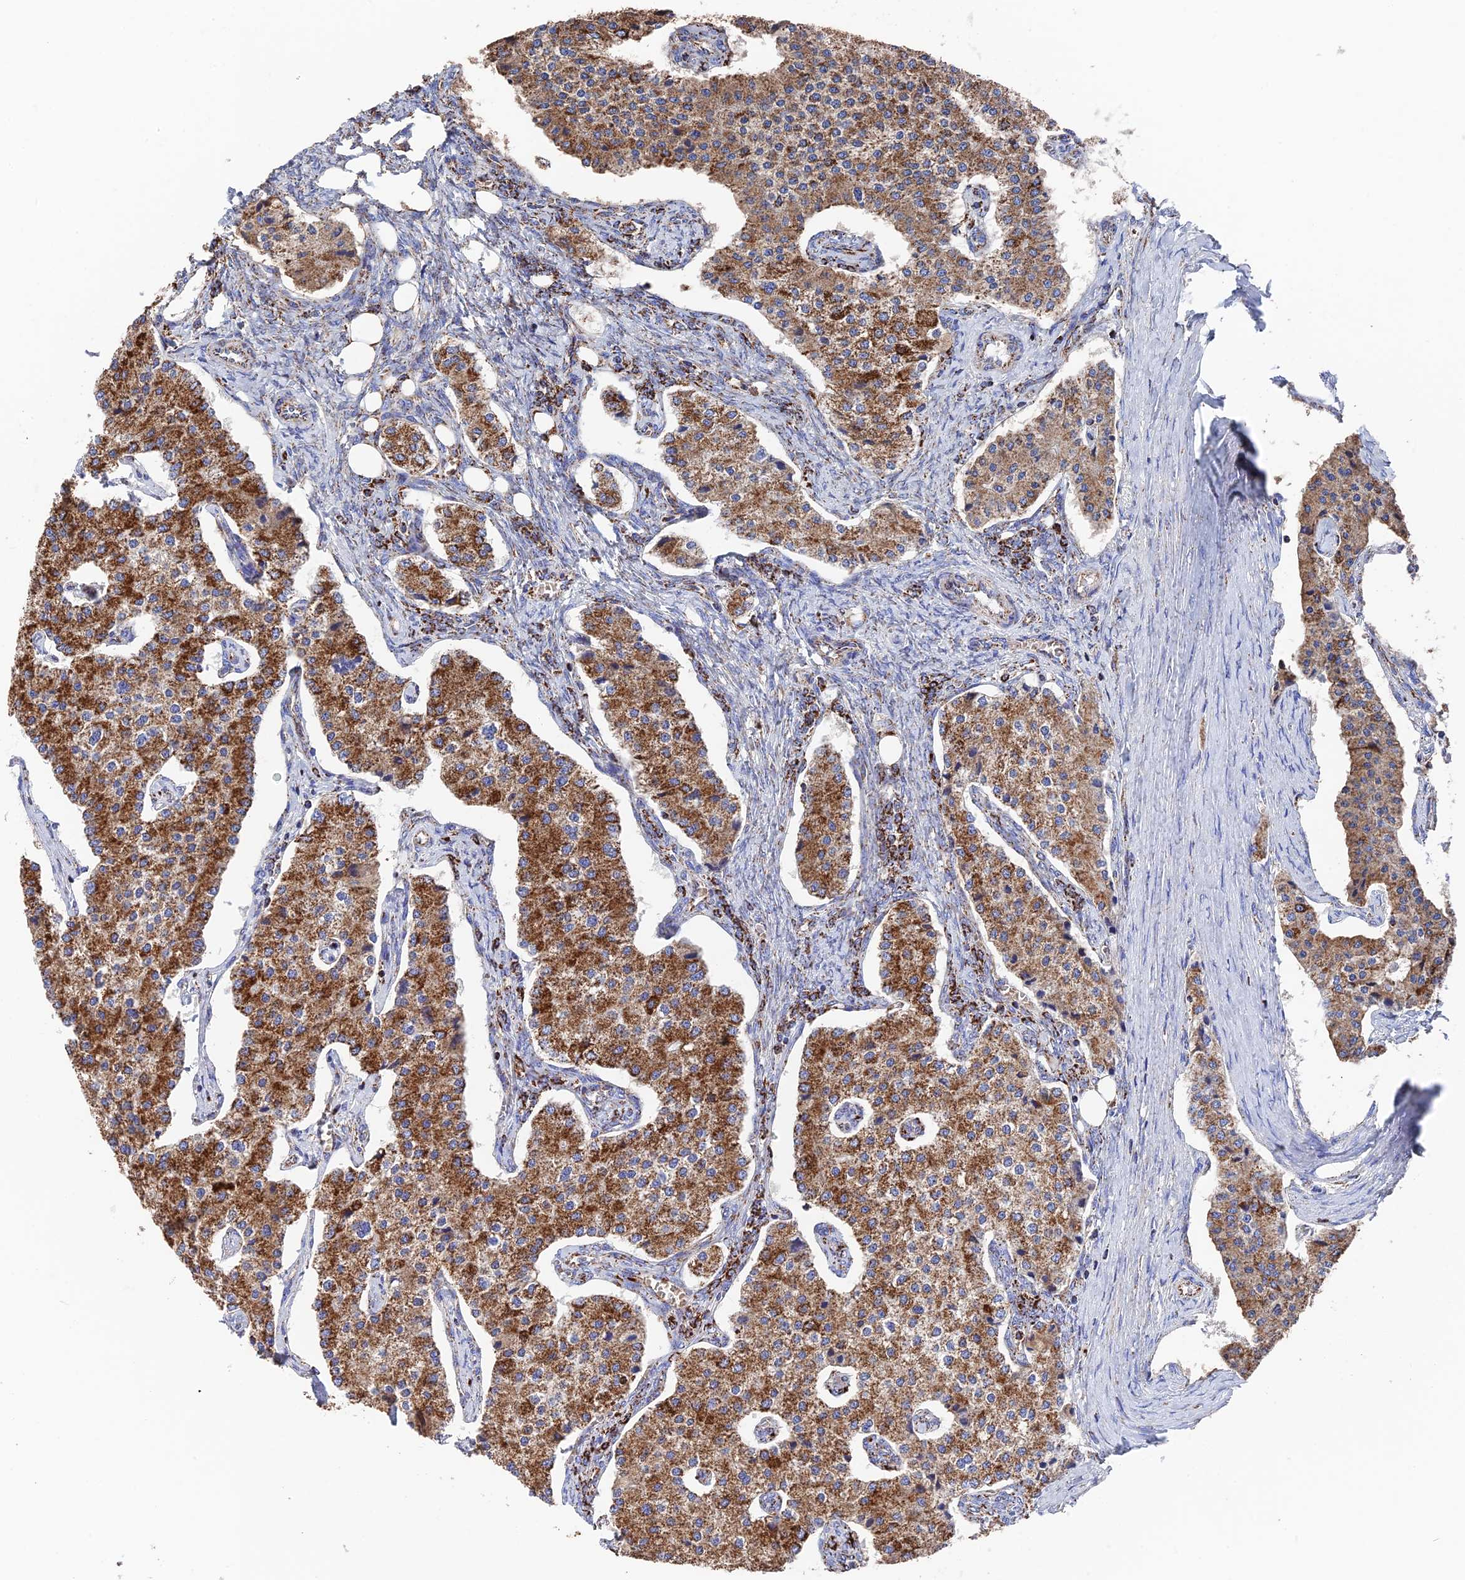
{"staining": {"intensity": "moderate", "quantity": ">75%", "location": "cytoplasmic/membranous"}, "tissue": "carcinoid", "cell_type": "Tumor cells", "image_type": "cancer", "snomed": [{"axis": "morphology", "description": "Carcinoid, malignant, NOS"}, {"axis": "topography", "description": "Colon"}], "caption": "Immunohistochemical staining of human carcinoid (malignant) reveals medium levels of moderate cytoplasmic/membranous positivity in approximately >75% of tumor cells. The staining is performed using DAB brown chromogen to label protein expression. The nuclei are counter-stained blue using hematoxylin.", "gene": "HAUS8", "patient": {"sex": "female", "age": 52}}